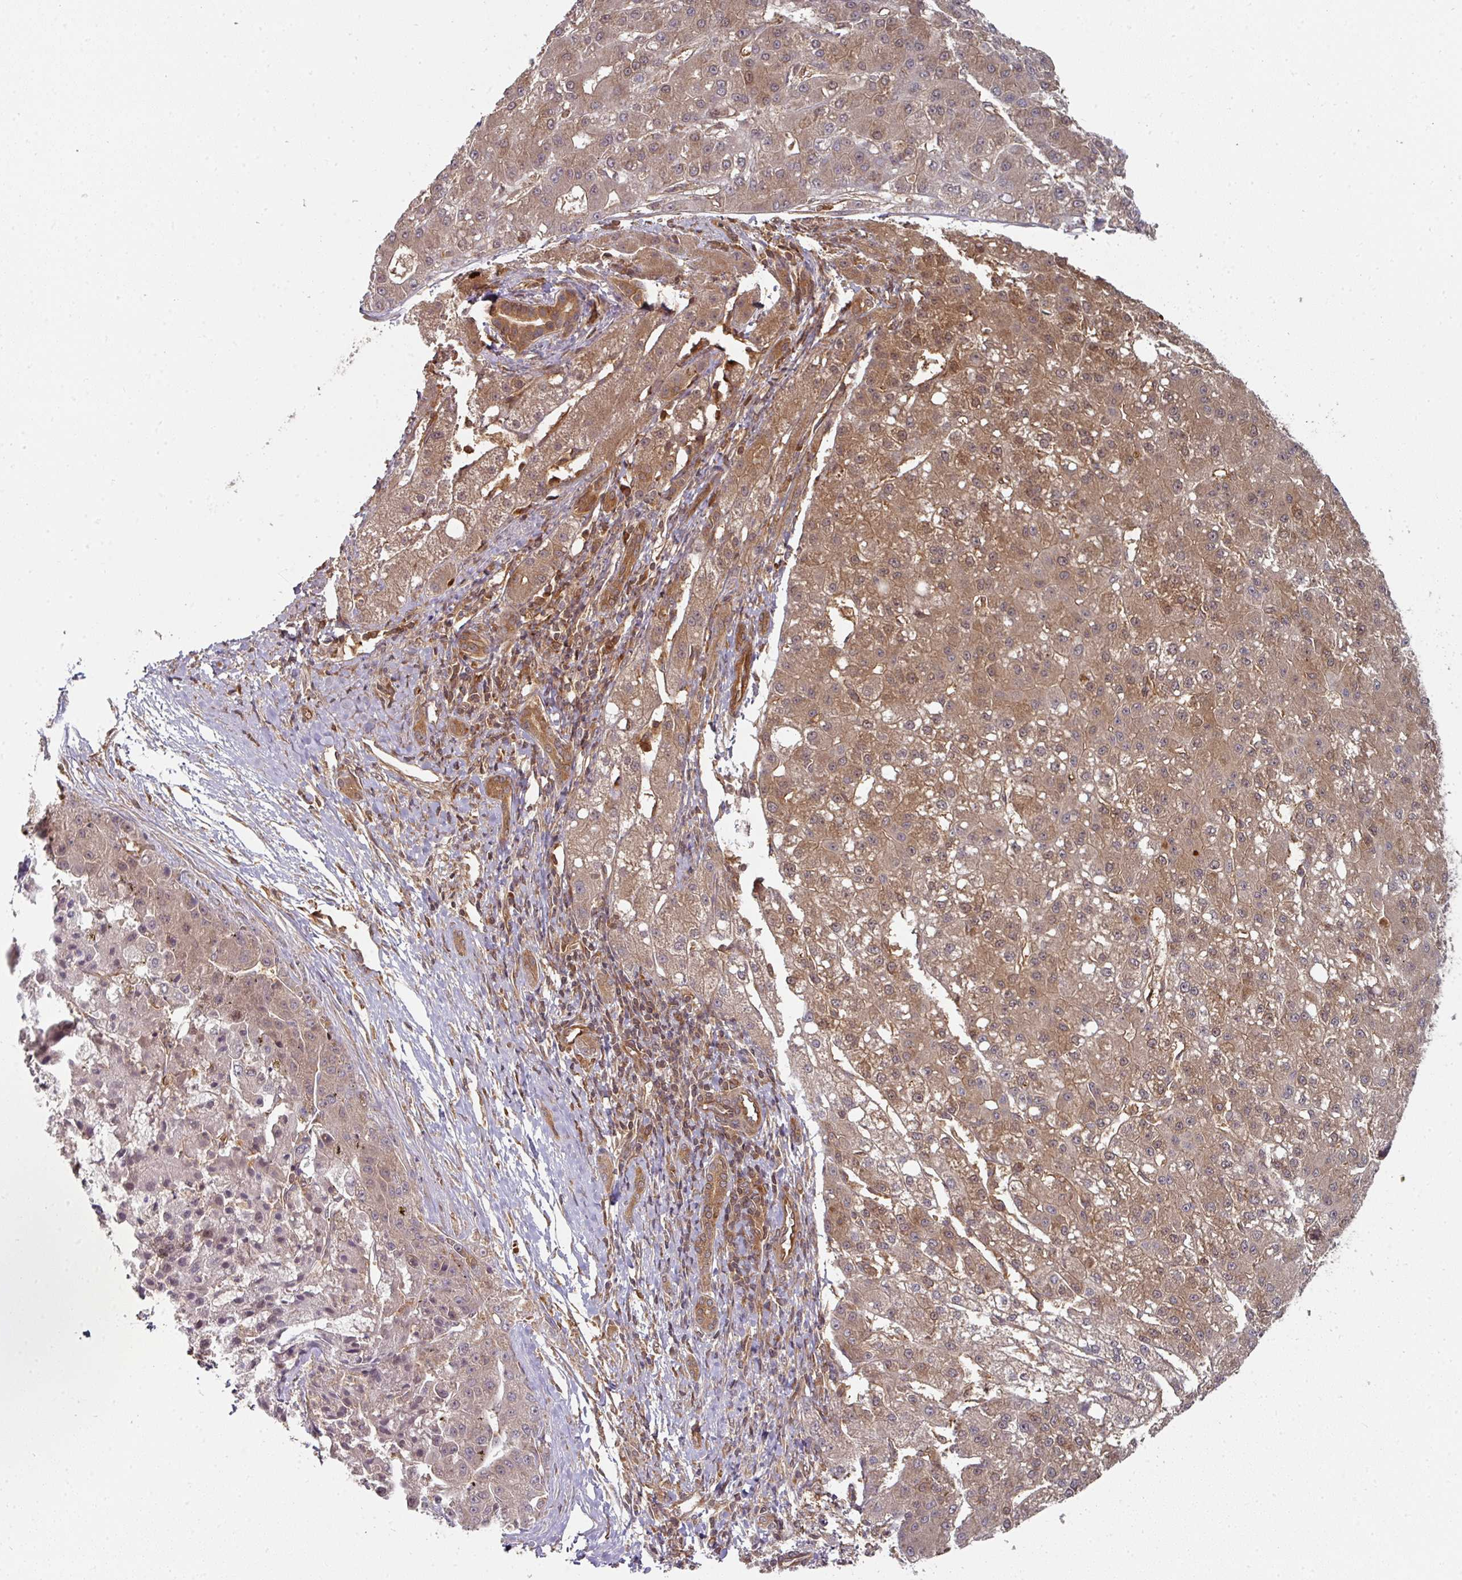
{"staining": {"intensity": "moderate", "quantity": ">75%", "location": "cytoplasmic/membranous"}, "tissue": "liver cancer", "cell_type": "Tumor cells", "image_type": "cancer", "snomed": [{"axis": "morphology", "description": "Carcinoma, Hepatocellular, NOS"}, {"axis": "topography", "description": "Liver"}], "caption": "A micrograph showing moderate cytoplasmic/membranous positivity in approximately >75% of tumor cells in liver cancer (hepatocellular carcinoma), as visualized by brown immunohistochemical staining.", "gene": "EIF4EBP2", "patient": {"sex": "male", "age": 67}}